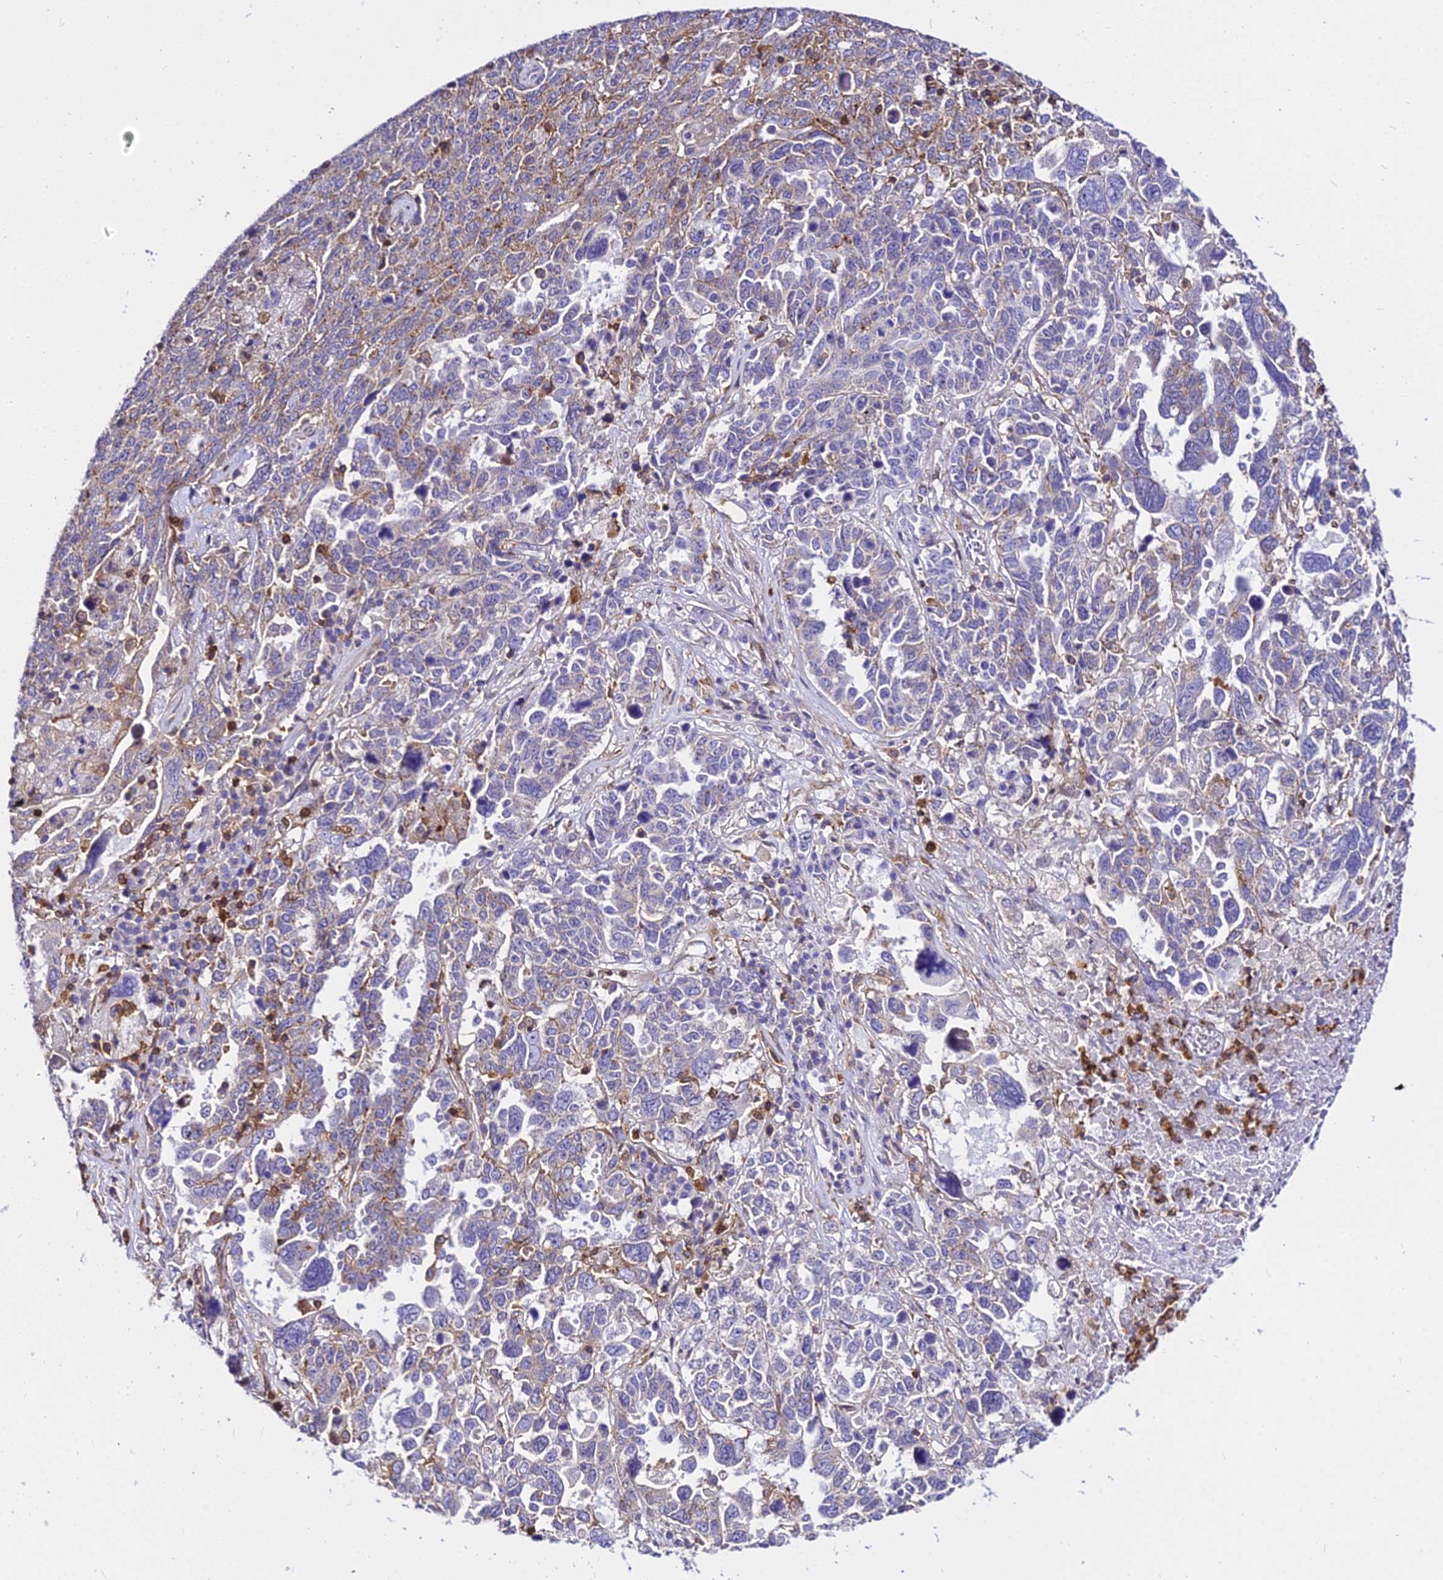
{"staining": {"intensity": "weak", "quantity": "25%-75%", "location": "cytoplasmic/membranous"}, "tissue": "ovarian cancer", "cell_type": "Tumor cells", "image_type": "cancer", "snomed": [{"axis": "morphology", "description": "Carcinoma, endometroid"}, {"axis": "topography", "description": "Ovary"}], "caption": "Immunohistochemistry staining of ovarian endometroid carcinoma, which displays low levels of weak cytoplasmic/membranous expression in approximately 25%-75% of tumor cells indicating weak cytoplasmic/membranous protein expression. The staining was performed using DAB (brown) for protein detection and nuclei were counterstained in hematoxylin (blue).", "gene": "CSRP1", "patient": {"sex": "female", "age": 62}}